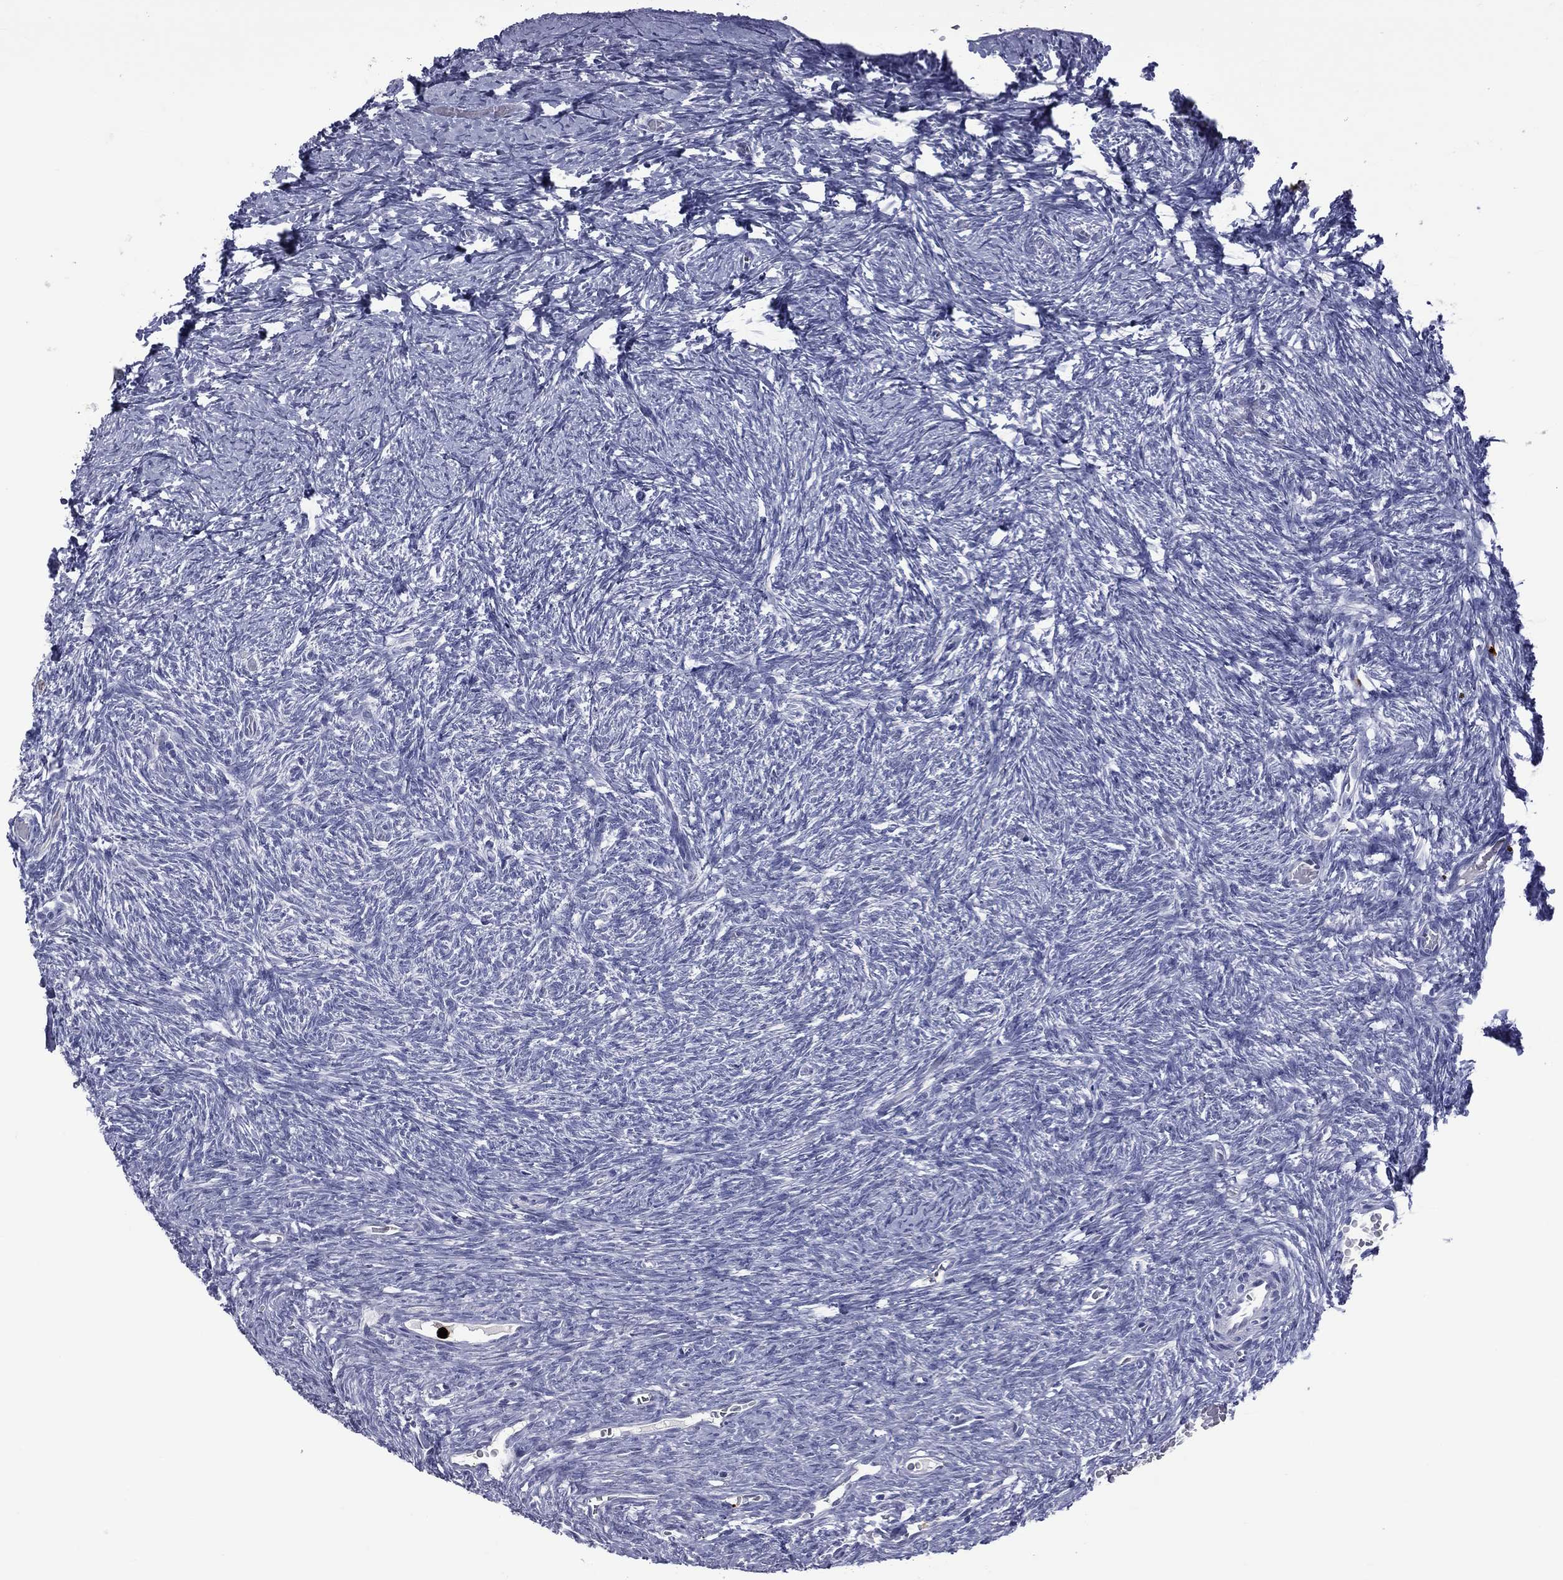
{"staining": {"intensity": "negative", "quantity": "none", "location": "none"}, "tissue": "ovary", "cell_type": "Follicle cells", "image_type": "normal", "snomed": [{"axis": "morphology", "description": "Normal tissue, NOS"}, {"axis": "topography", "description": "Ovary"}], "caption": "Immunohistochemistry image of normal human ovary stained for a protein (brown), which reveals no staining in follicle cells.", "gene": "ELANE", "patient": {"sex": "female", "age": 39}}